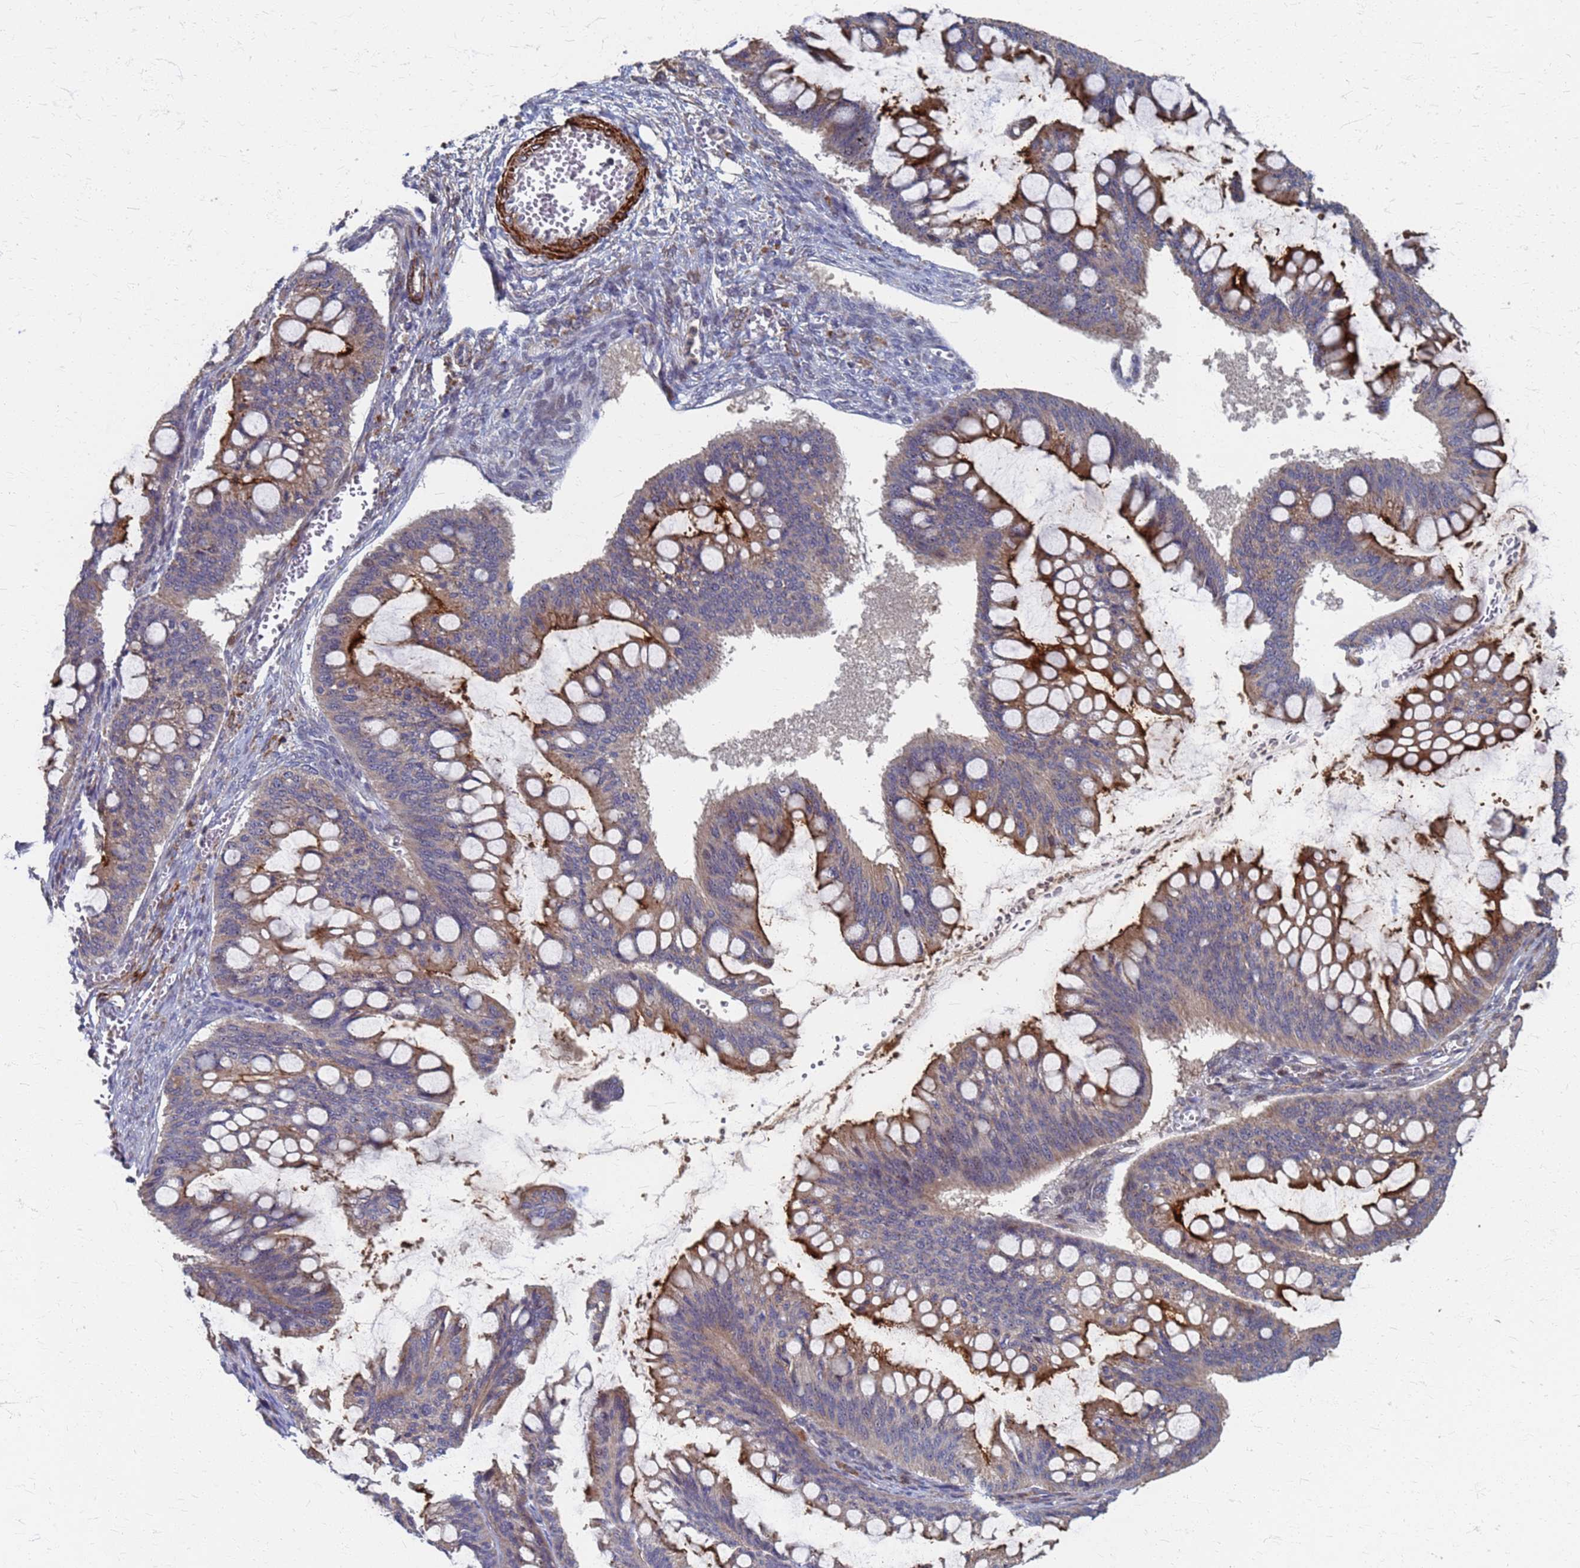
{"staining": {"intensity": "moderate", "quantity": "25%-75%", "location": "cytoplasmic/membranous"}, "tissue": "ovarian cancer", "cell_type": "Tumor cells", "image_type": "cancer", "snomed": [{"axis": "morphology", "description": "Cystadenocarcinoma, mucinous, NOS"}, {"axis": "topography", "description": "Ovary"}], "caption": "Ovarian cancer (mucinous cystadenocarcinoma) was stained to show a protein in brown. There is medium levels of moderate cytoplasmic/membranous expression in approximately 25%-75% of tumor cells. The staining was performed using DAB (3,3'-diaminobenzidine), with brown indicating positive protein expression. Nuclei are stained blue with hematoxylin.", "gene": "ATPAF1", "patient": {"sex": "female", "age": 73}}